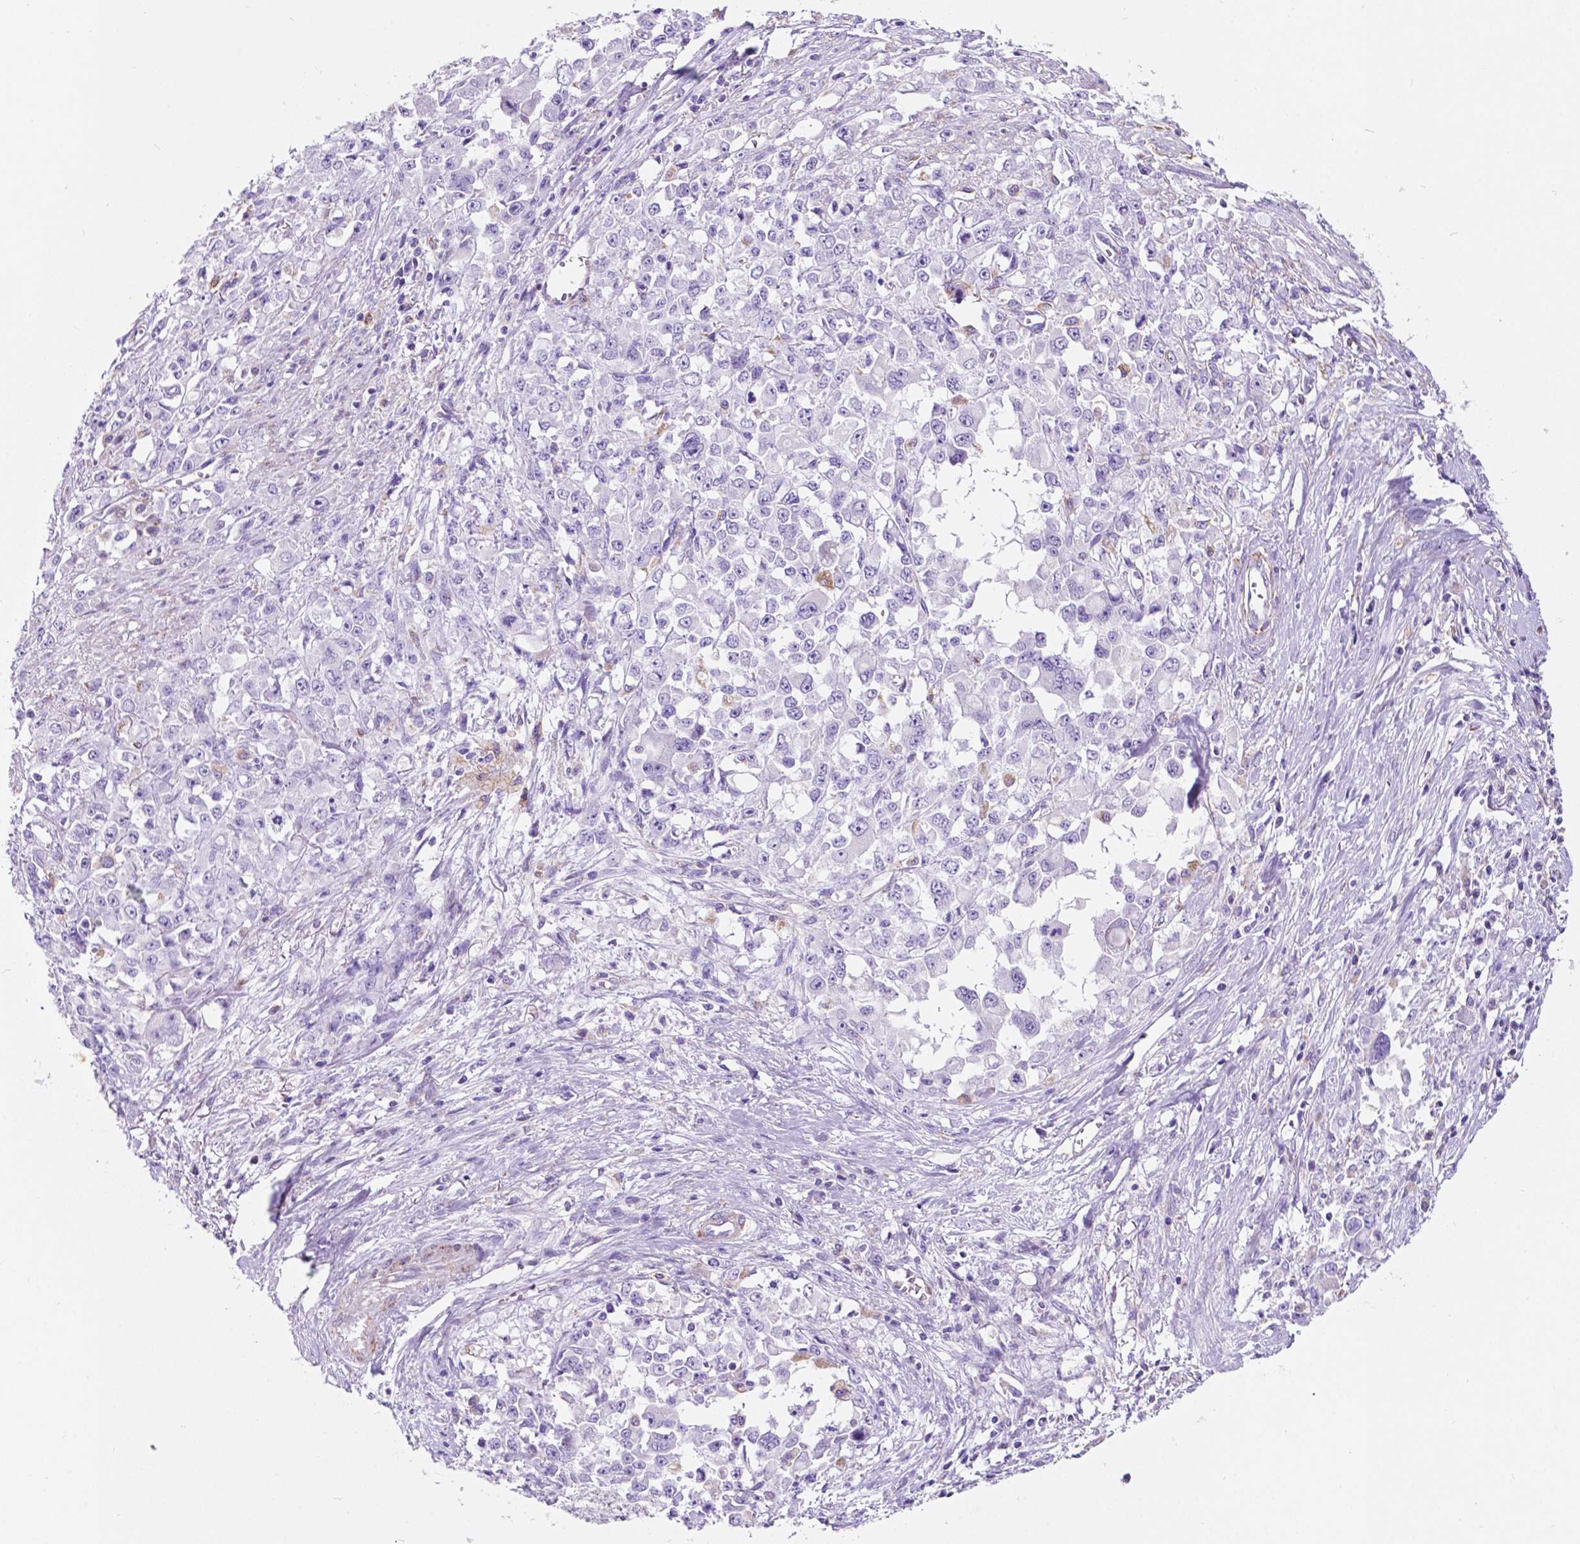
{"staining": {"intensity": "negative", "quantity": "none", "location": "none"}, "tissue": "stomach cancer", "cell_type": "Tumor cells", "image_type": "cancer", "snomed": [{"axis": "morphology", "description": "Adenocarcinoma, NOS"}, {"axis": "topography", "description": "Stomach"}], "caption": "Tumor cells are negative for protein expression in human stomach cancer (adenocarcinoma). (Stains: DAB (3,3'-diaminobenzidine) immunohistochemistry with hematoxylin counter stain, Microscopy: brightfield microscopy at high magnification).", "gene": "TRPV5", "patient": {"sex": "female", "age": 76}}